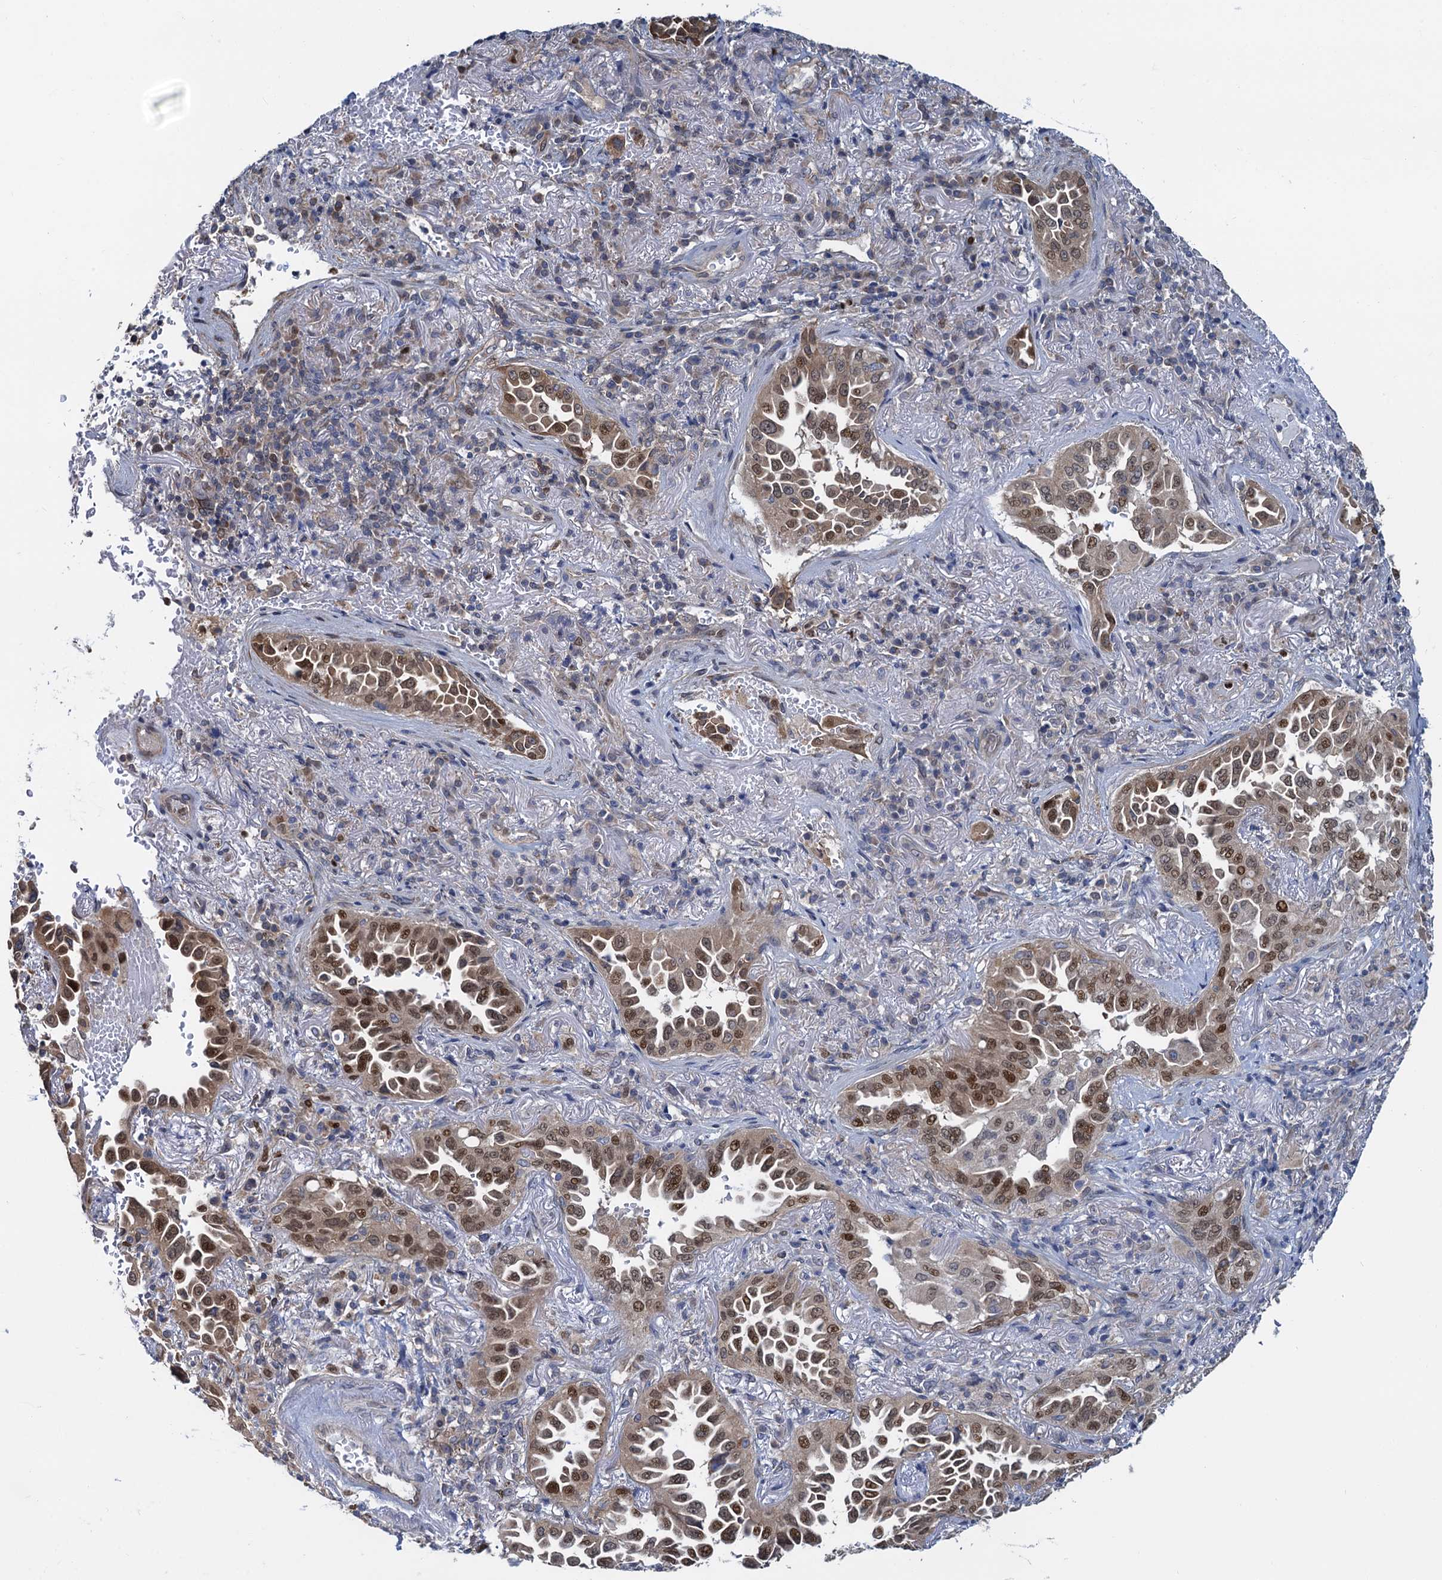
{"staining": {"intensity": "moderate", "quantity": ">75%", "location": "cytoplasmic/membranous,nuclear"}, "tissue": "lung cancer", "cell_type": "Tumor cells", "image_type": "cancer", "snomed": [{"axis": "morphology", "description": "Adenocarcinoma, NOS"}, {"axis": "topography", "description": "Lung"}], "caption": "The immunohistochemical stain shows moderate cytoplasmic/membranous and nuclear expression in tumor cells of adenocarcinoma (lung) tissue. (DAB IHC, brown staining for protein, blue staining for nuclei).", "gene": "RNF125", "patient": {"sex": "female", "age": 69}}